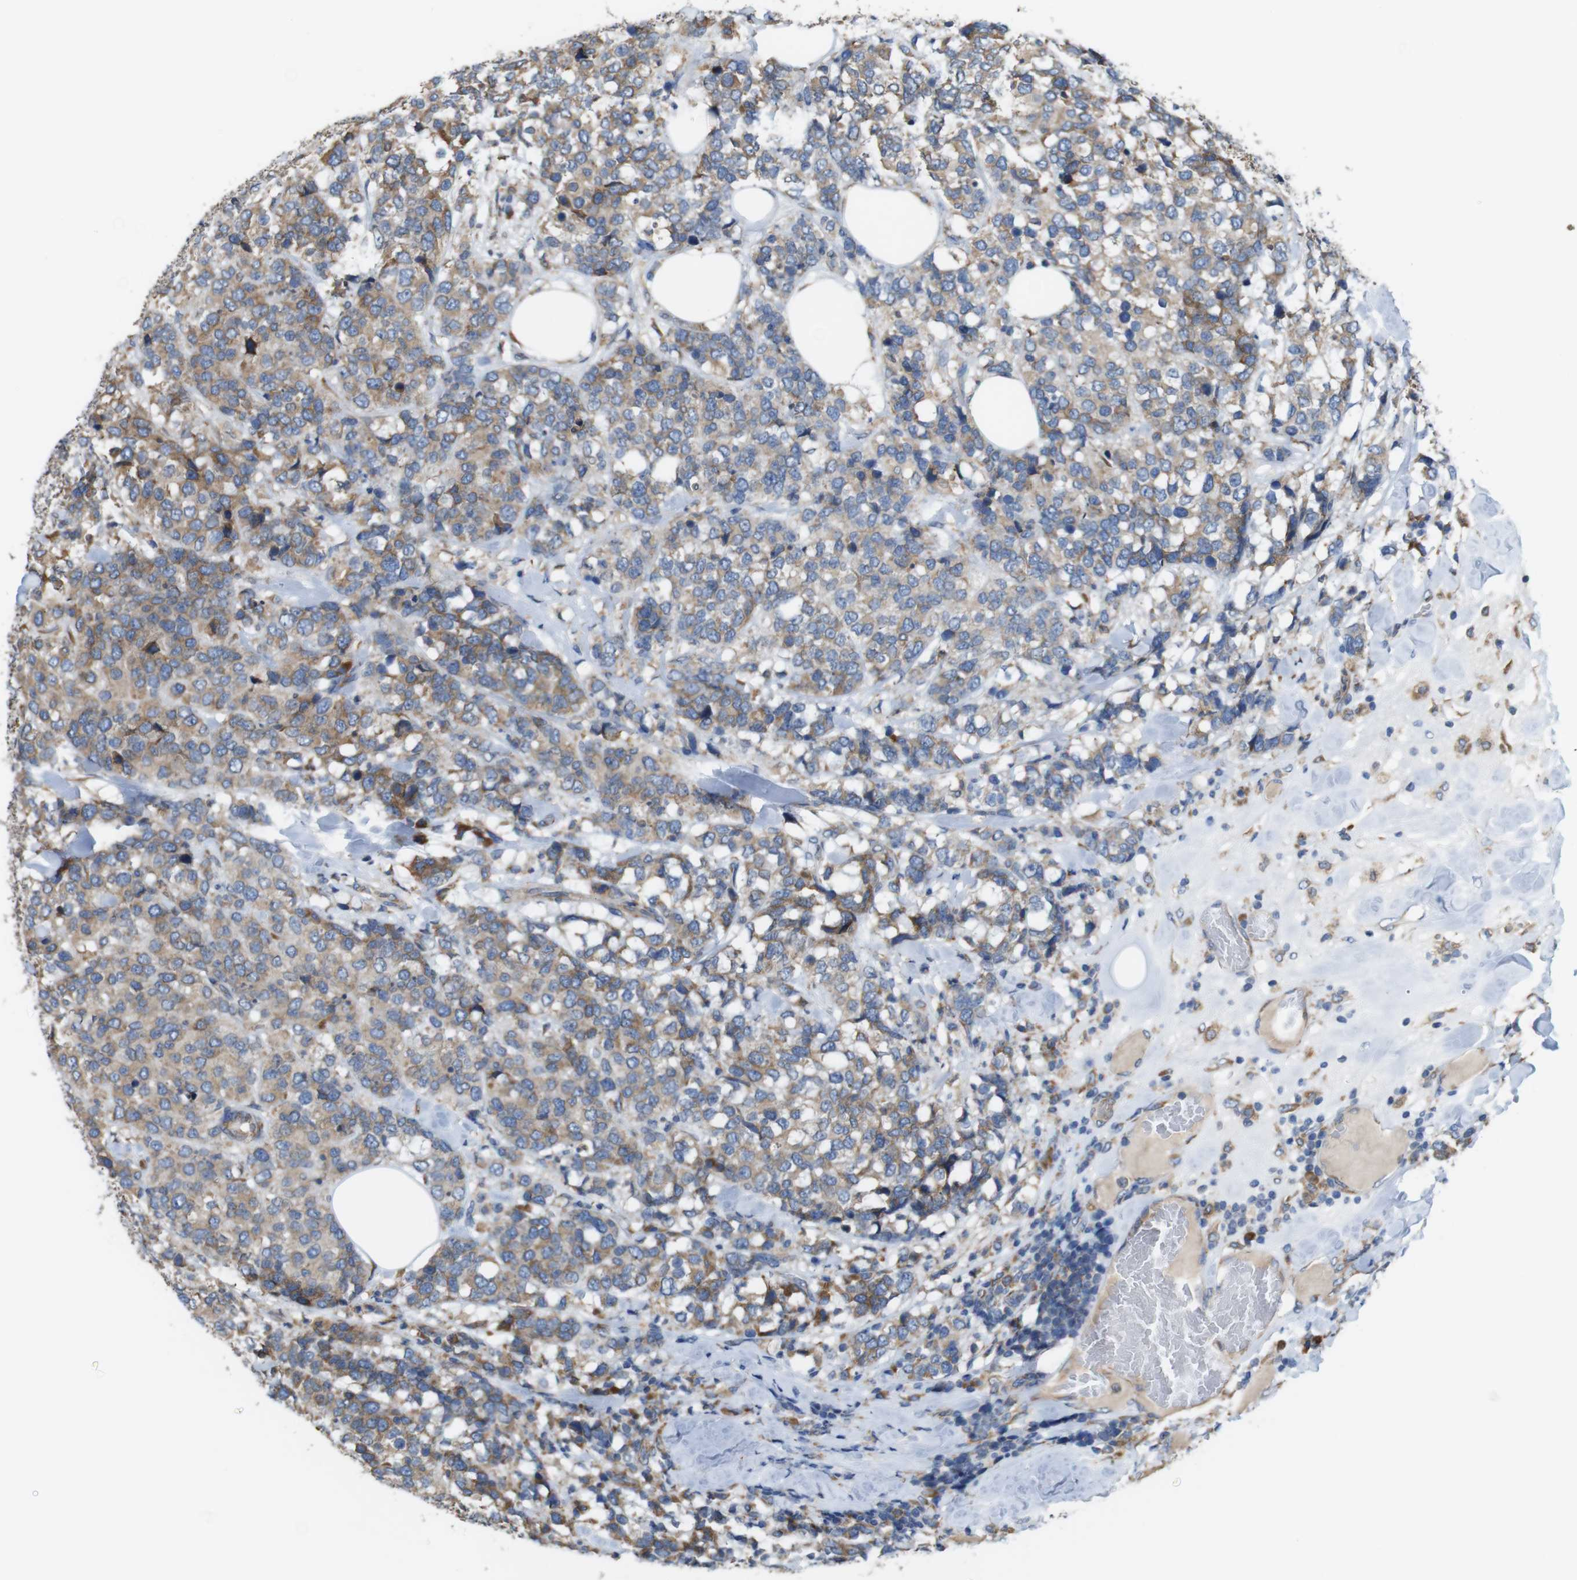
{"staining": {"intensity": "weak", "quantity": ">75%", "location": "cytoplasmic/membranous"}, "tissue": "breast cancer", "cell_type": "Tumor cells", "image_type": "cancer", "snomed": [{"axis": "morphology", "description": "Lobular carcinoma"}, {"axis": "topography", "description": "Breast"}], "caption": "Breast lobular carcinoma was stained to show a protein in brown. There is low levels of weak cytoplasmic/membranous positivity in approximately >75% of tumor cells.", "gene": "UGGT1", "patient": {"sex": "female", "age": 59}}